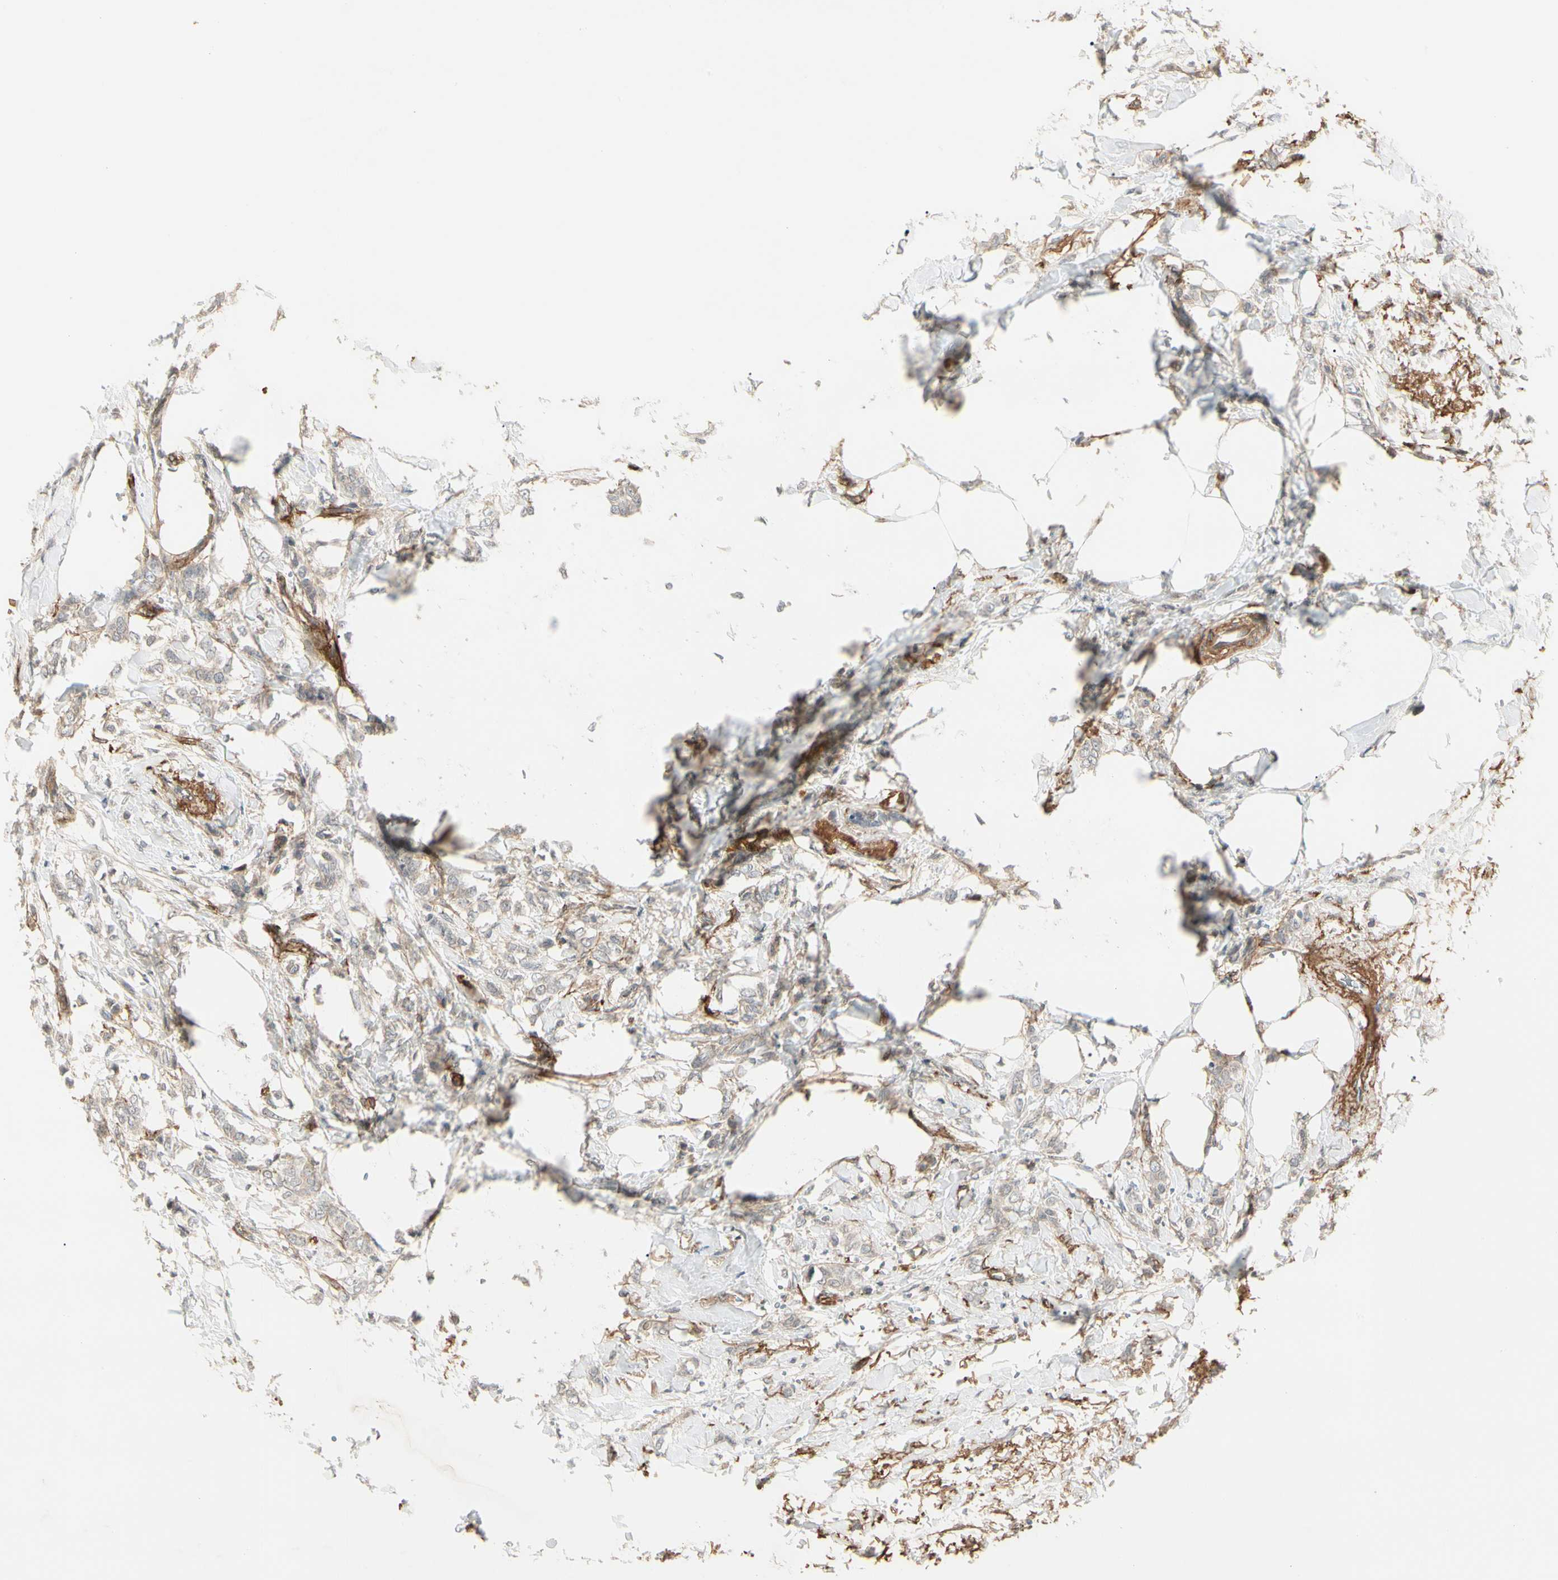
{"staining": {"intensity": "weak", "quantity": ">75%", "location": "cytoplasmic/membranous"}, "tissue": "breast cancer", "cell_type": "Tumor cells", "image_type": "cancer", "snomed": [{"axis": "morphology", "description": "Lobular carcinoma, in situ"}, {"axis": "morphology", "description": "Lobular carcinoma"}, {"axis": "topography", "description": "Breast"}], "caption": "Human breast cancer (lobular carcinoma) stained for a protein (brown) displays weak cytoplasmic/membranous positive positivity in approximately >75% of tumor cells.", "gene": "F2R", "patient": {"sex": "female", "age": 41}}